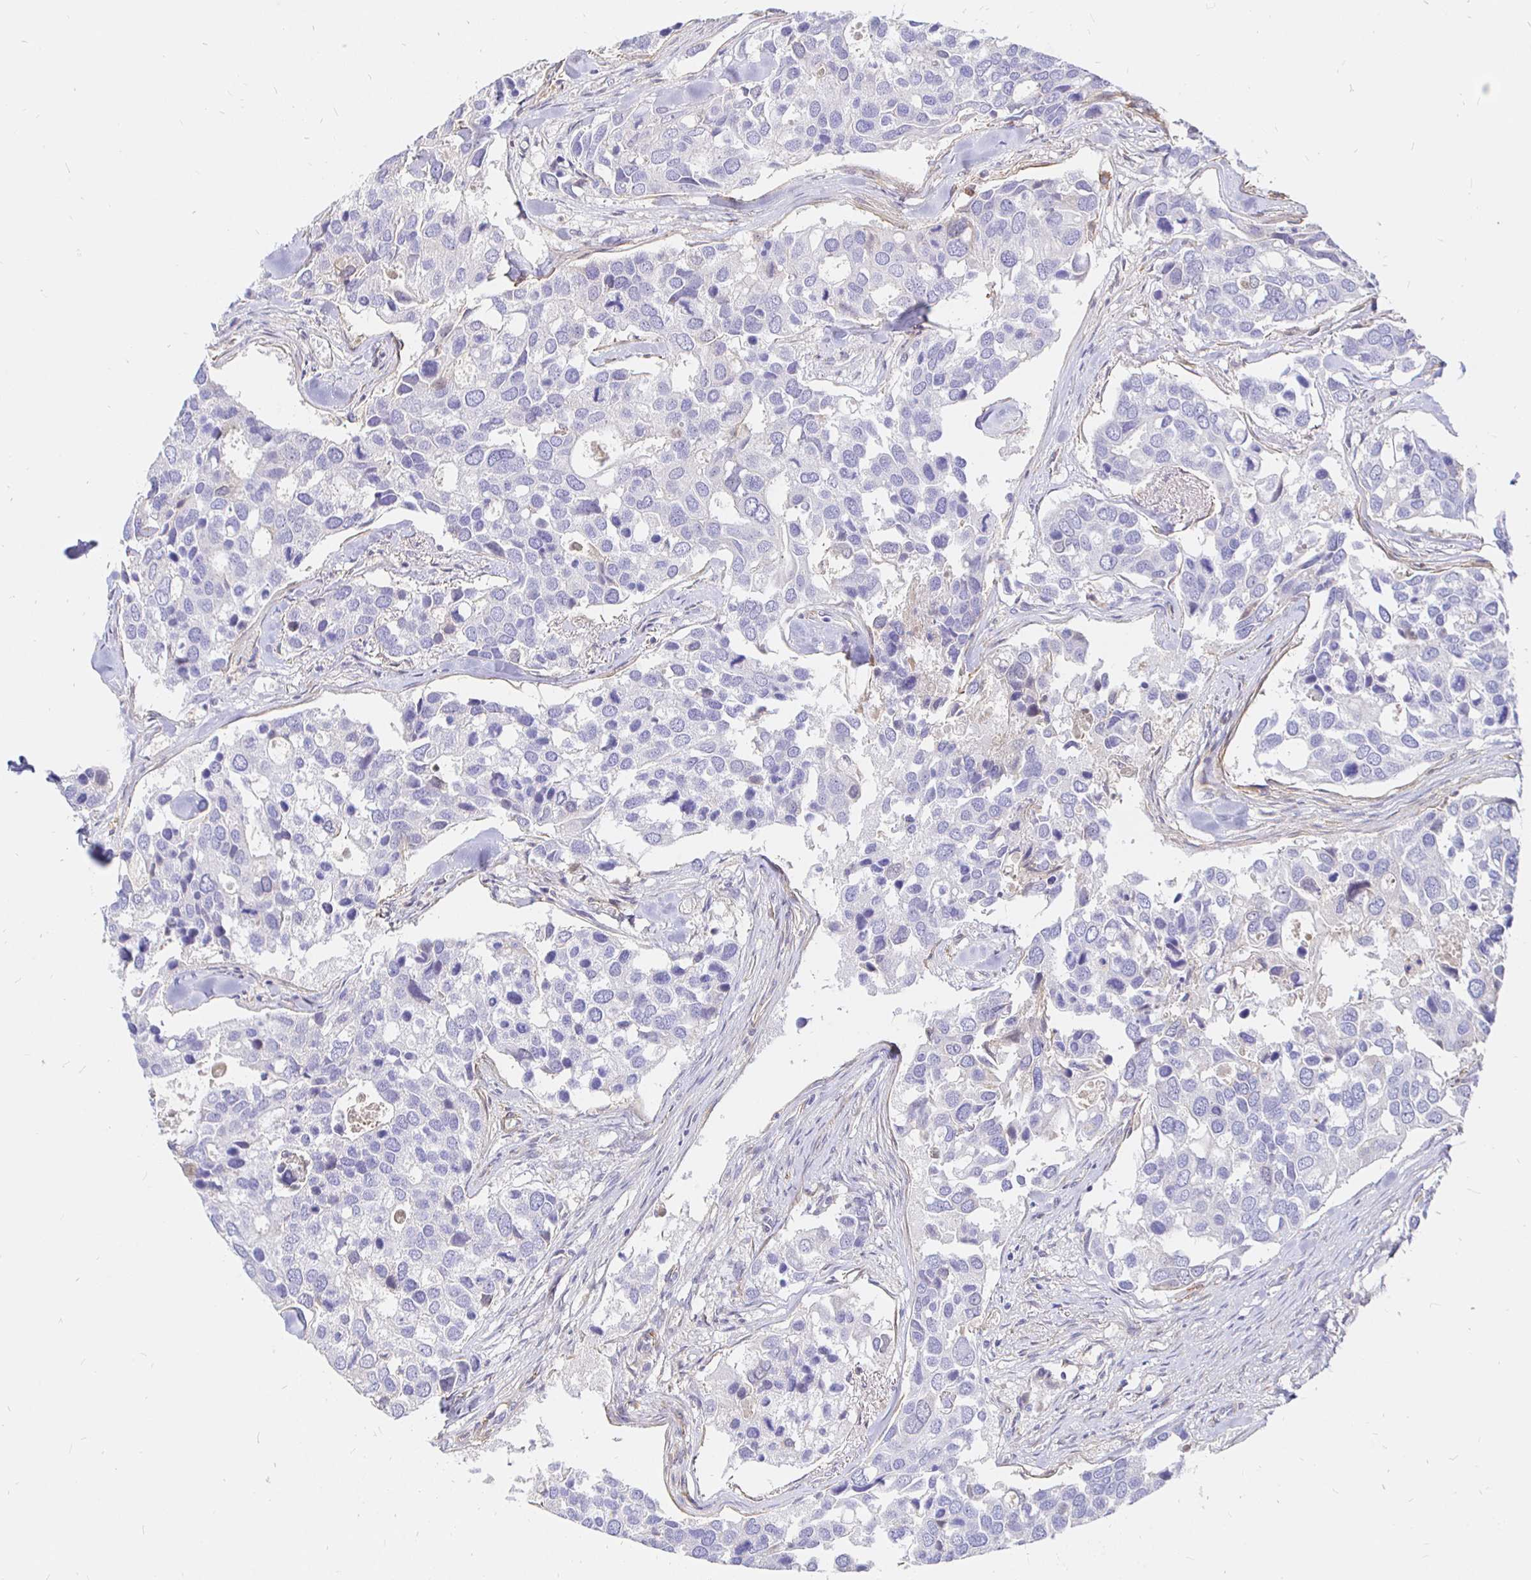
{"staining": {"intensity": "negative", "quantity": "none", "location": "none"}, "tissue": "breast cancer", "cell_type": "Tumor cells", "image_type": "cancer", "snomed": [{"axis": "morphology", "description": "Duct carcinoma"}, {"axis": "topography", "description": "Breast"}], "caption": "This is a photomicrograph of IHC staining of breast cancer, which shows no expression in tumor cells. The staining was performed using DAB (3,3'-diaminobenzidine) to visualize the protein expression in brown, while the nuclei were stained in blue with hematoxylin (Magnification: 20x).", "gene": "PALM2AKAP2", "patient": {"sex": "female", "age": 83}}